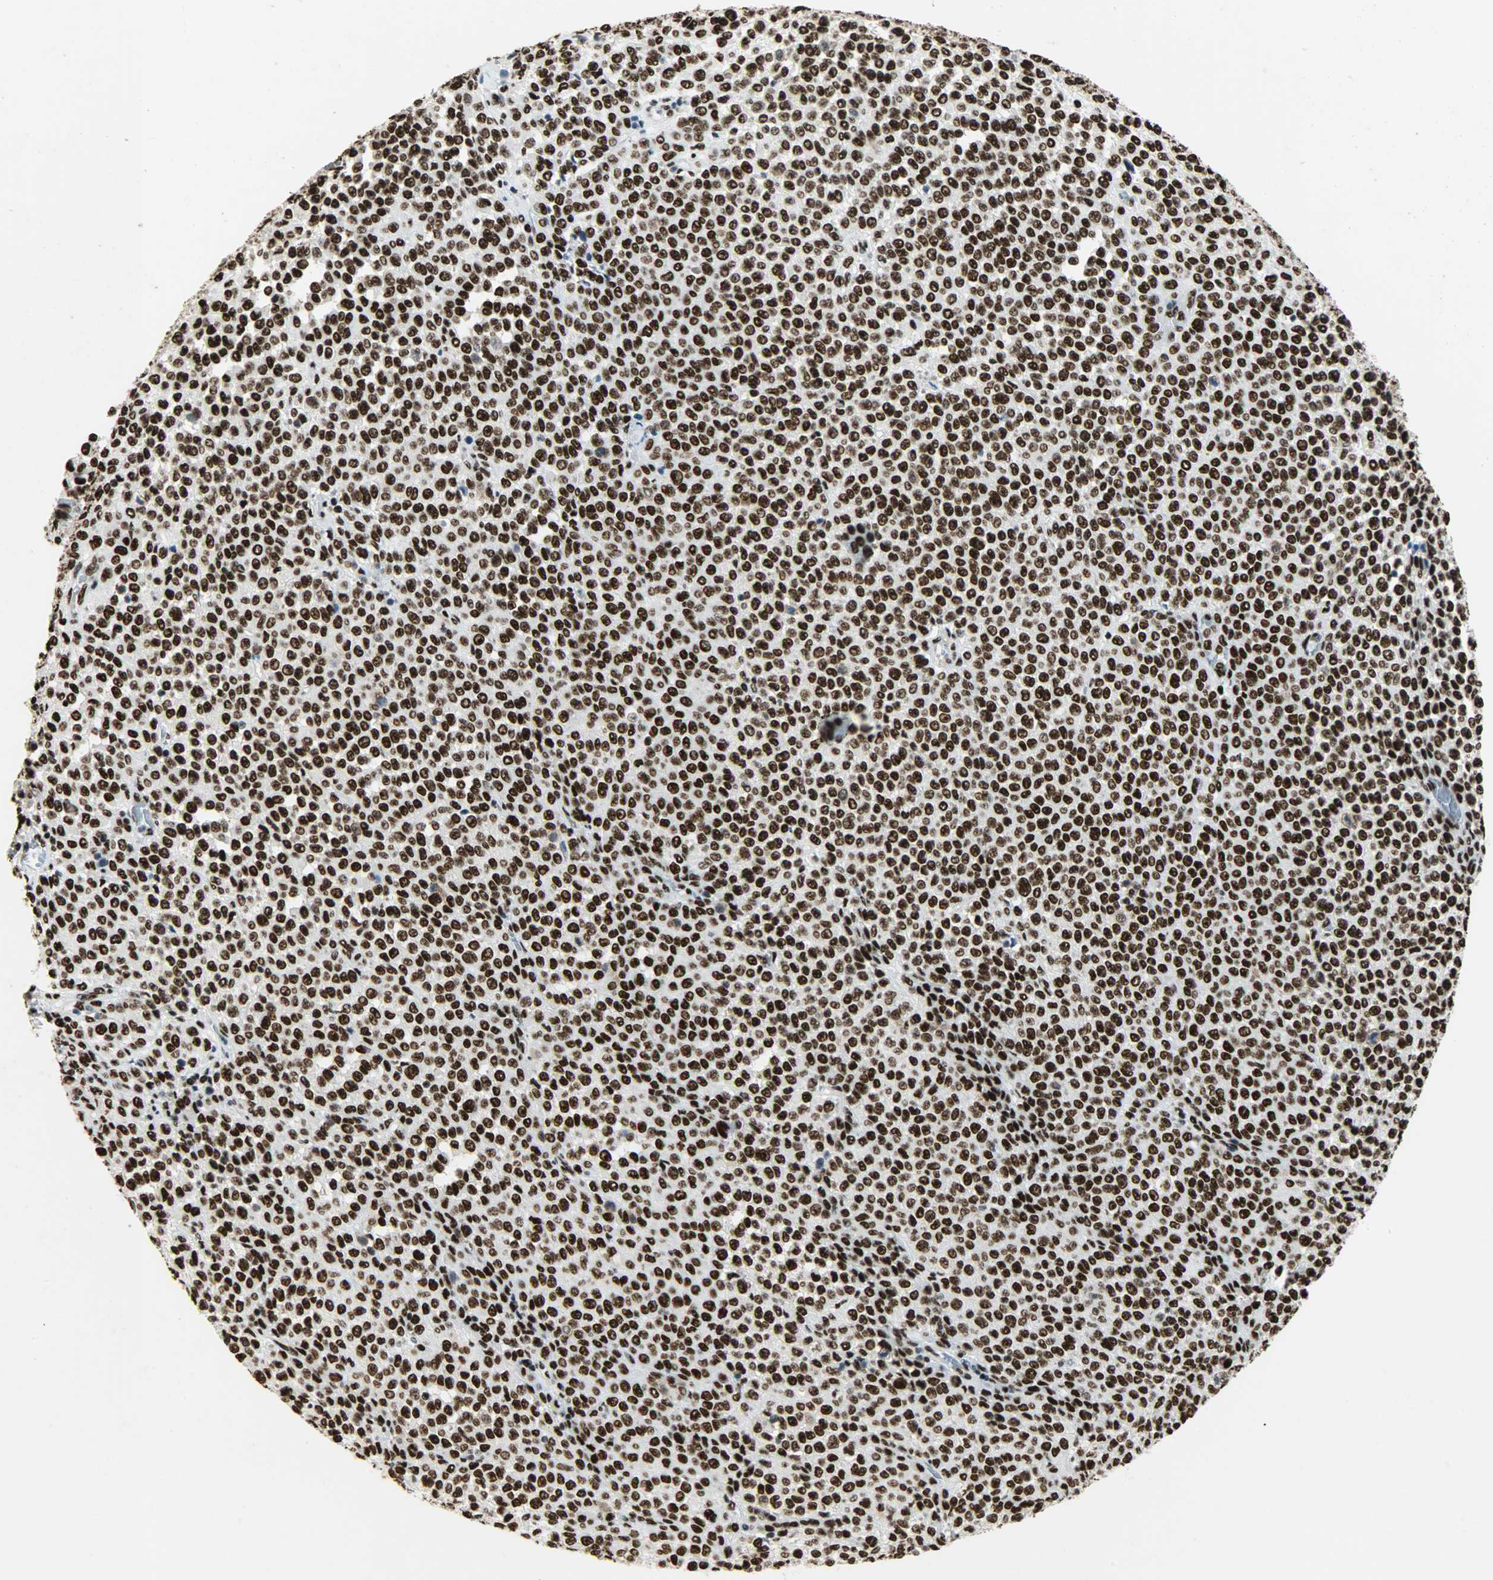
{"staining": {"intensity": "strong", "quantity": ">75%", "location": "nuclear"}, "tissue": "melanoma", "cell_type": "Tumor cells", "image_type": "cancer", "snomed": [{"axis": "morphology", "description": "Malignant melanoma, Metastatic site"}, {"axis": "topography", "description": "Pancreas"}], "caption": "Strong nuclear positivity for a protein is seen in about >75% of tumor cells of malignant melanoma (metastatic site) using IHC.", "gene": "SSB", "patient": {"sex": "female", "age": 30}}